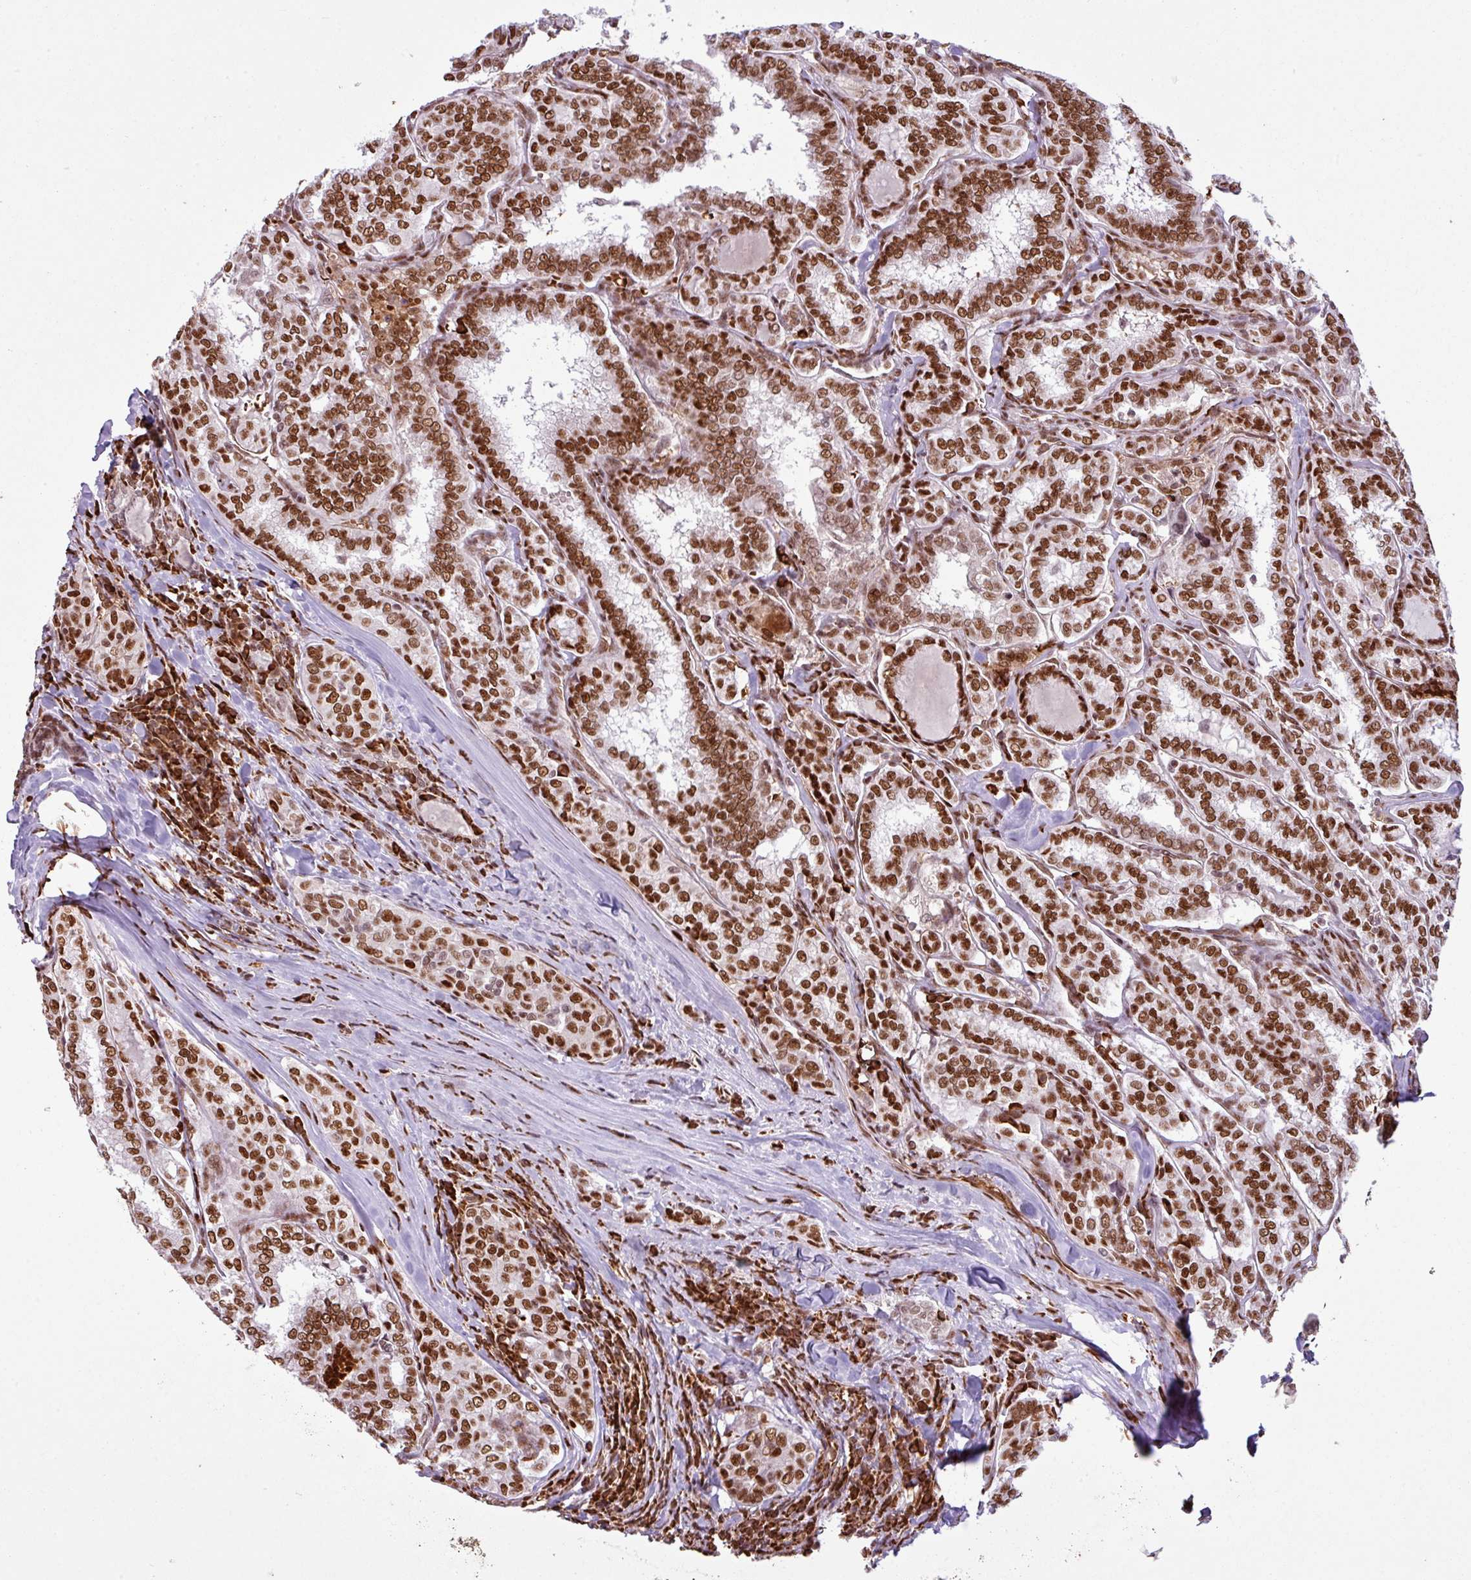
{"staining": {"intensity": "strong", "quantity": ">75%", "location": "nuclear"}, "tissue": "thyroid cancer", "cell_type": "Tumor cells", "image_type": "cancer", "snomed": [{"axis": "morphology", "description": "Papillary adenocarcinoma, NOS"}, {"axis": "topography", "description": "Thyroid gland"}], "caption": "Brown immunohistochemical staining in human thyroid cancer displays strong nuclear expression in approximately >75% of tumor cells.", "gene": "PRDM5", "patient": {"sex": "female", "age": 30}}